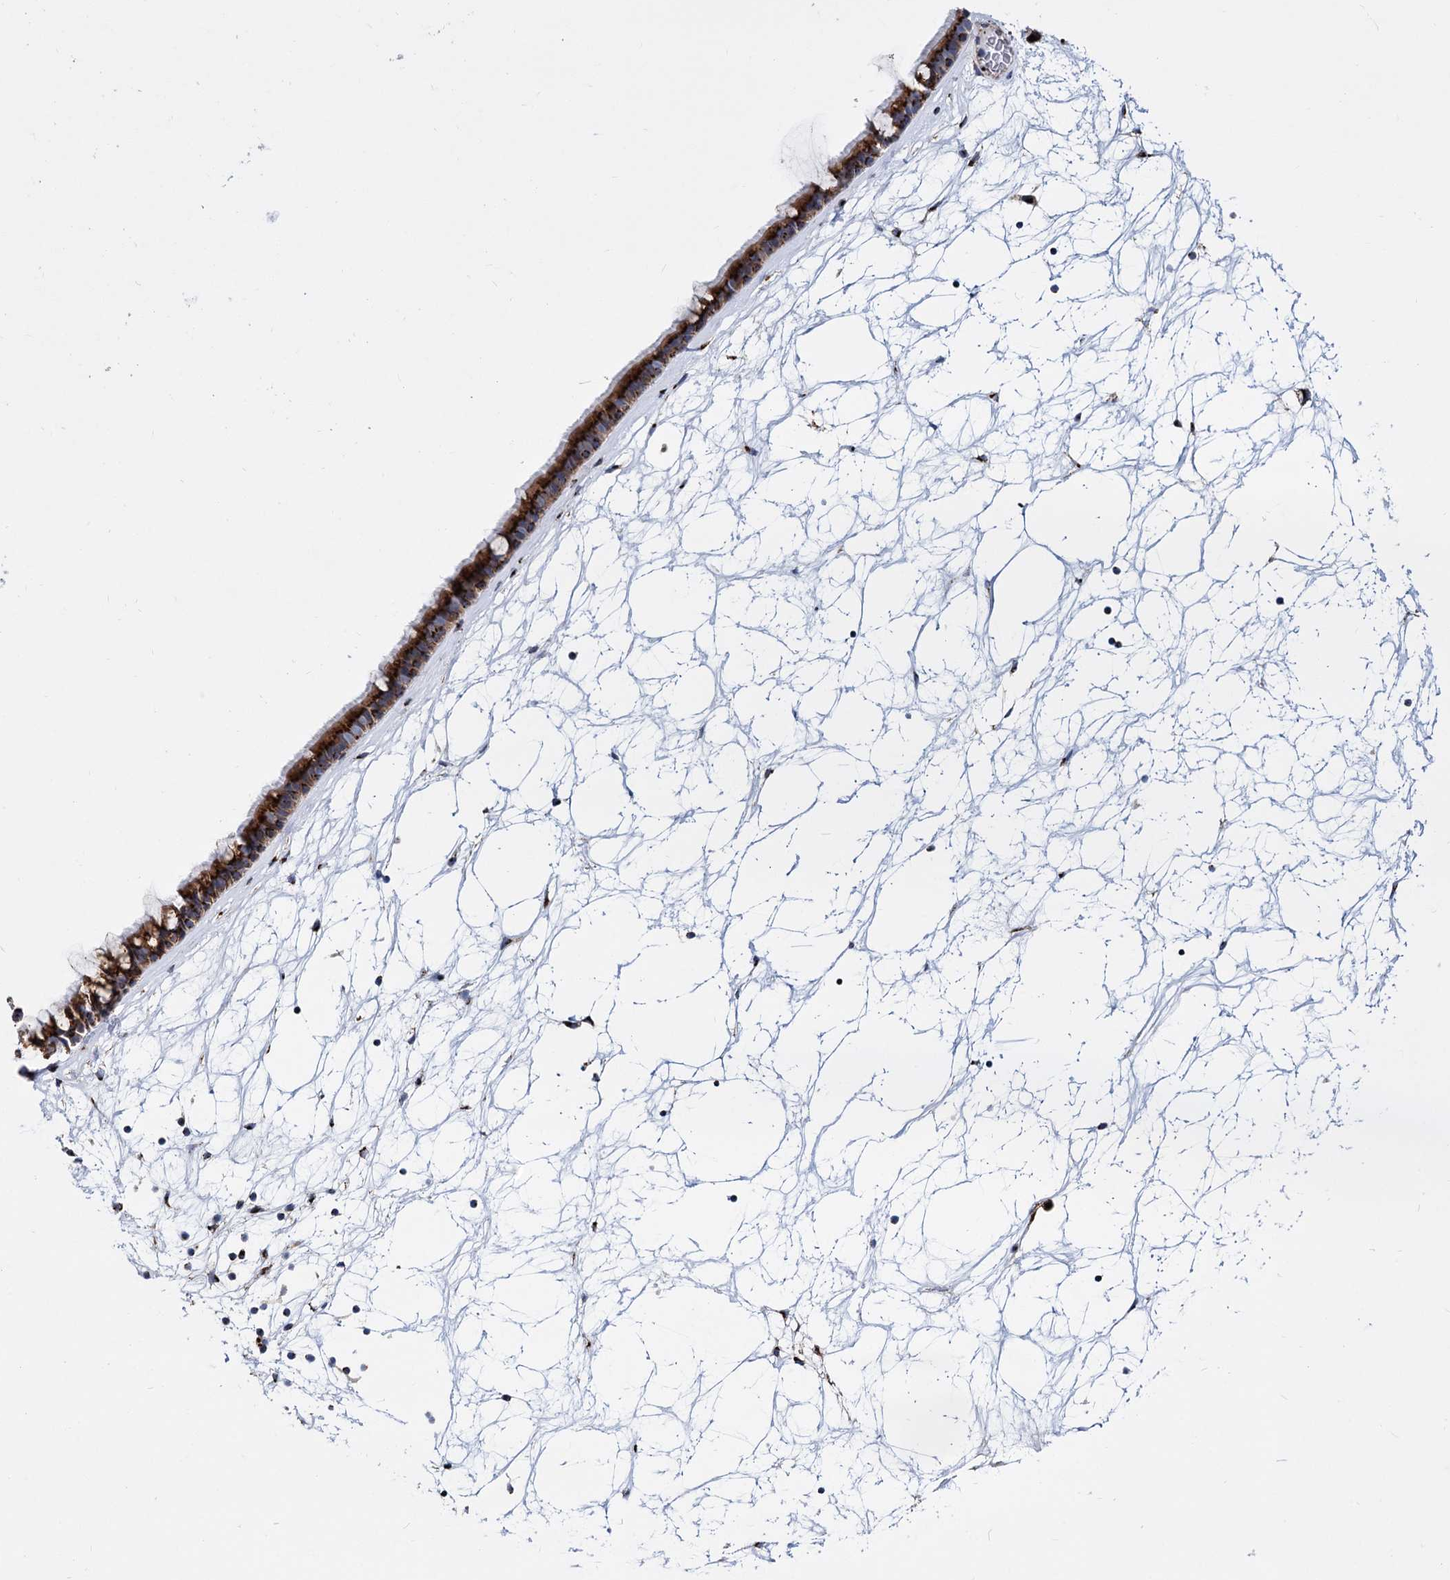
{"staining": {"intensity": "strong", "quantity": ">75%", "location": "cytoplasmic/membranous"}, "tissue": "nasopharynx", "cell_type": "Respiratory epithelial cells", "image_type": "normal", "snomed": [{"axis": "morphology", "description": "Normal tissue, NOS"}, {"axis": "topography", "description": "Nasopharynx"}], "caption": "Immunohistochemical staining of normal human nasopharynx shows high levels of strong cytoplasmic/membranous staining in about >75% of respiratory epithelial cells.", "gene": "SUPT20H", "patient": {"sex": "male", "age": 64}}